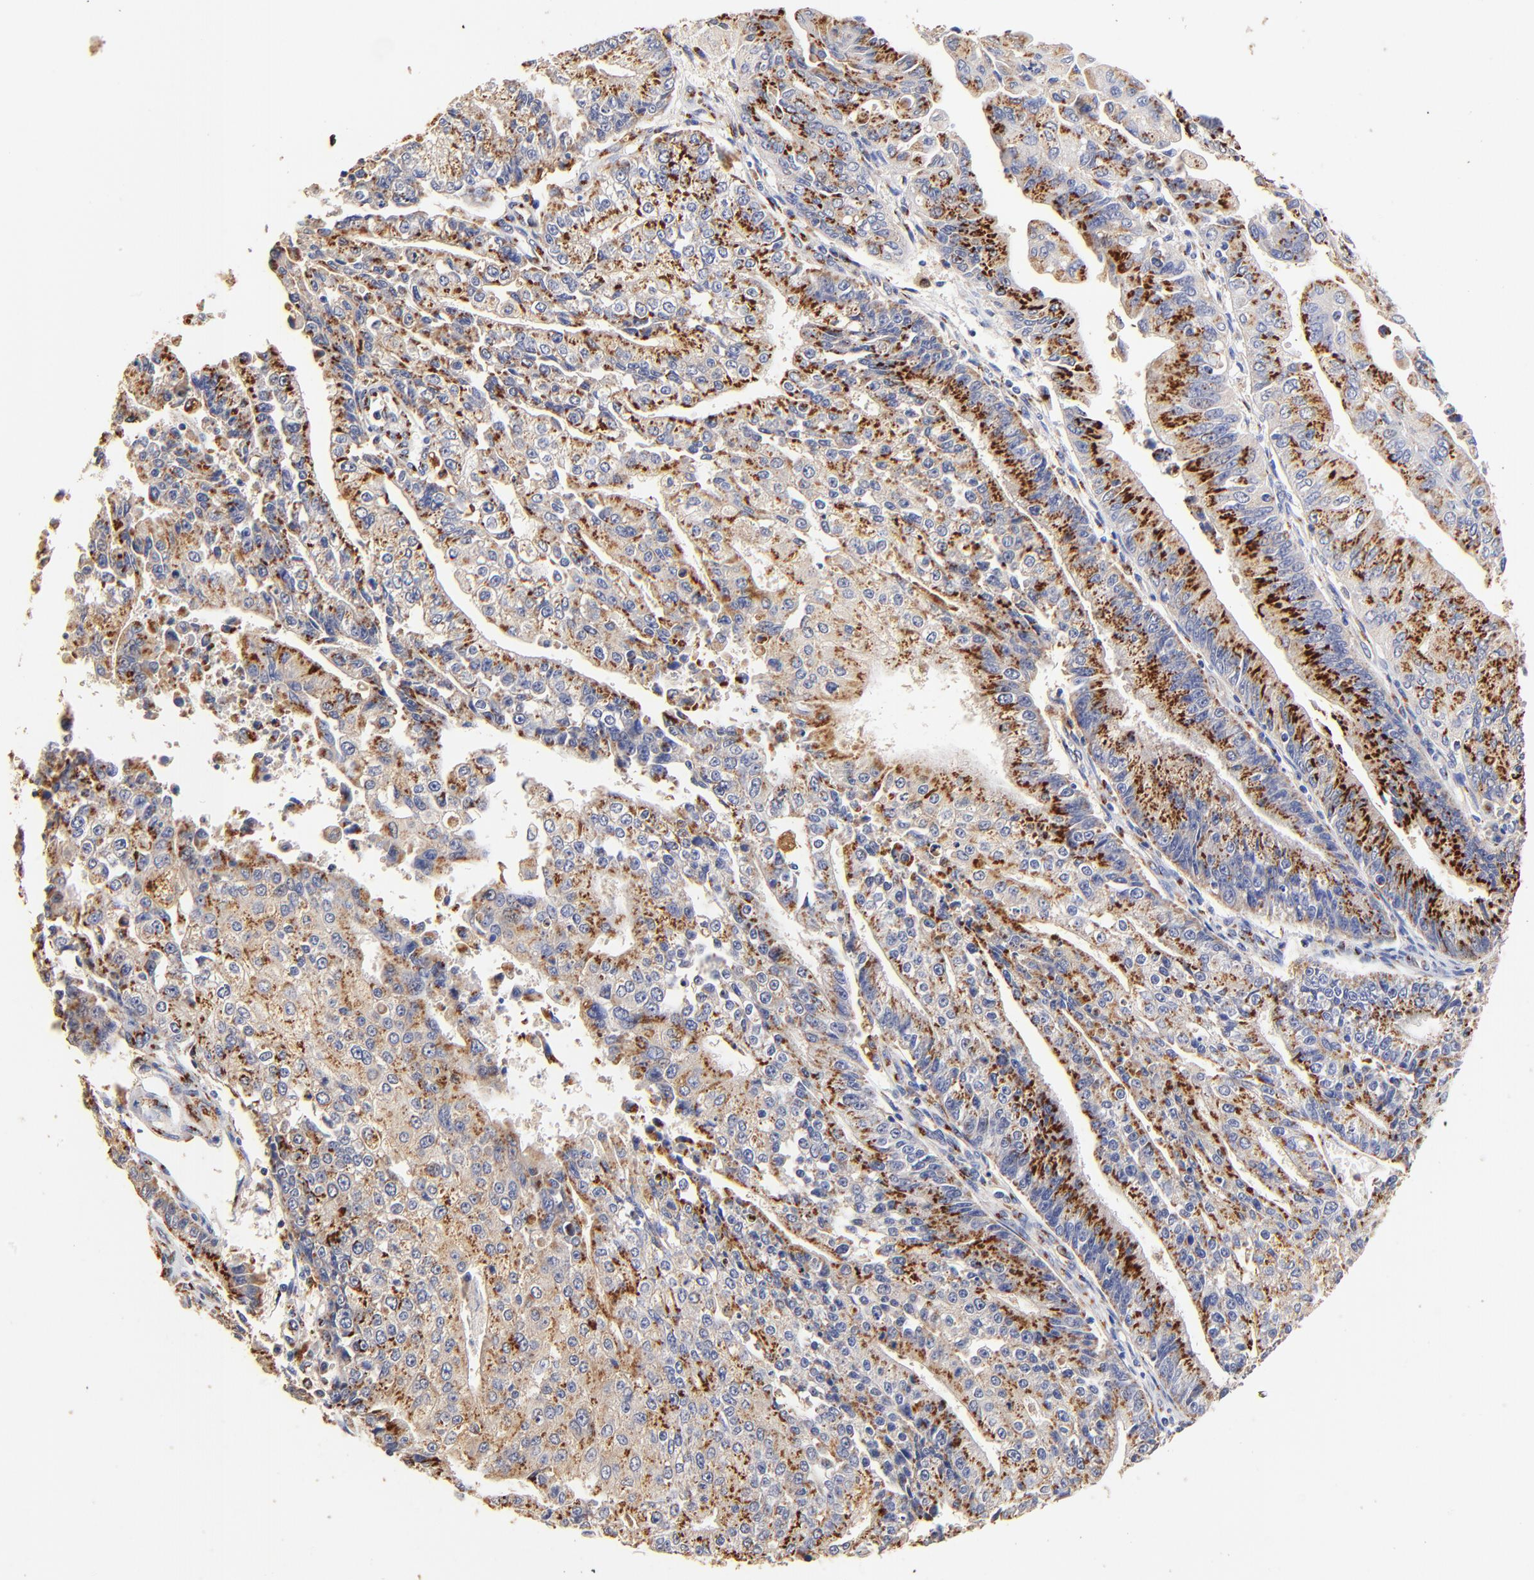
{"staining": {"intensity": "moderate", "quantity": ">75%", "location": "cytoplasmic/membranous"}, "tissue": "endometrial cancer", "cell_type": "Tumor cells", "image_type": "cancer", "snomed": [{"axis": "morphology", "description": "Adenocarcinoma, NOS"}, {"axis": "topography", "description": "Endometrium"}], "caption": "Endometrial cancer (adenocarcinoma) stained with a brown dye exhibits moderate cytoplasmic/membranous positive positivity in about >75% of tumor cells.", "gene": "FMNL3", "patient": {"sex": "female", "age": 75}}